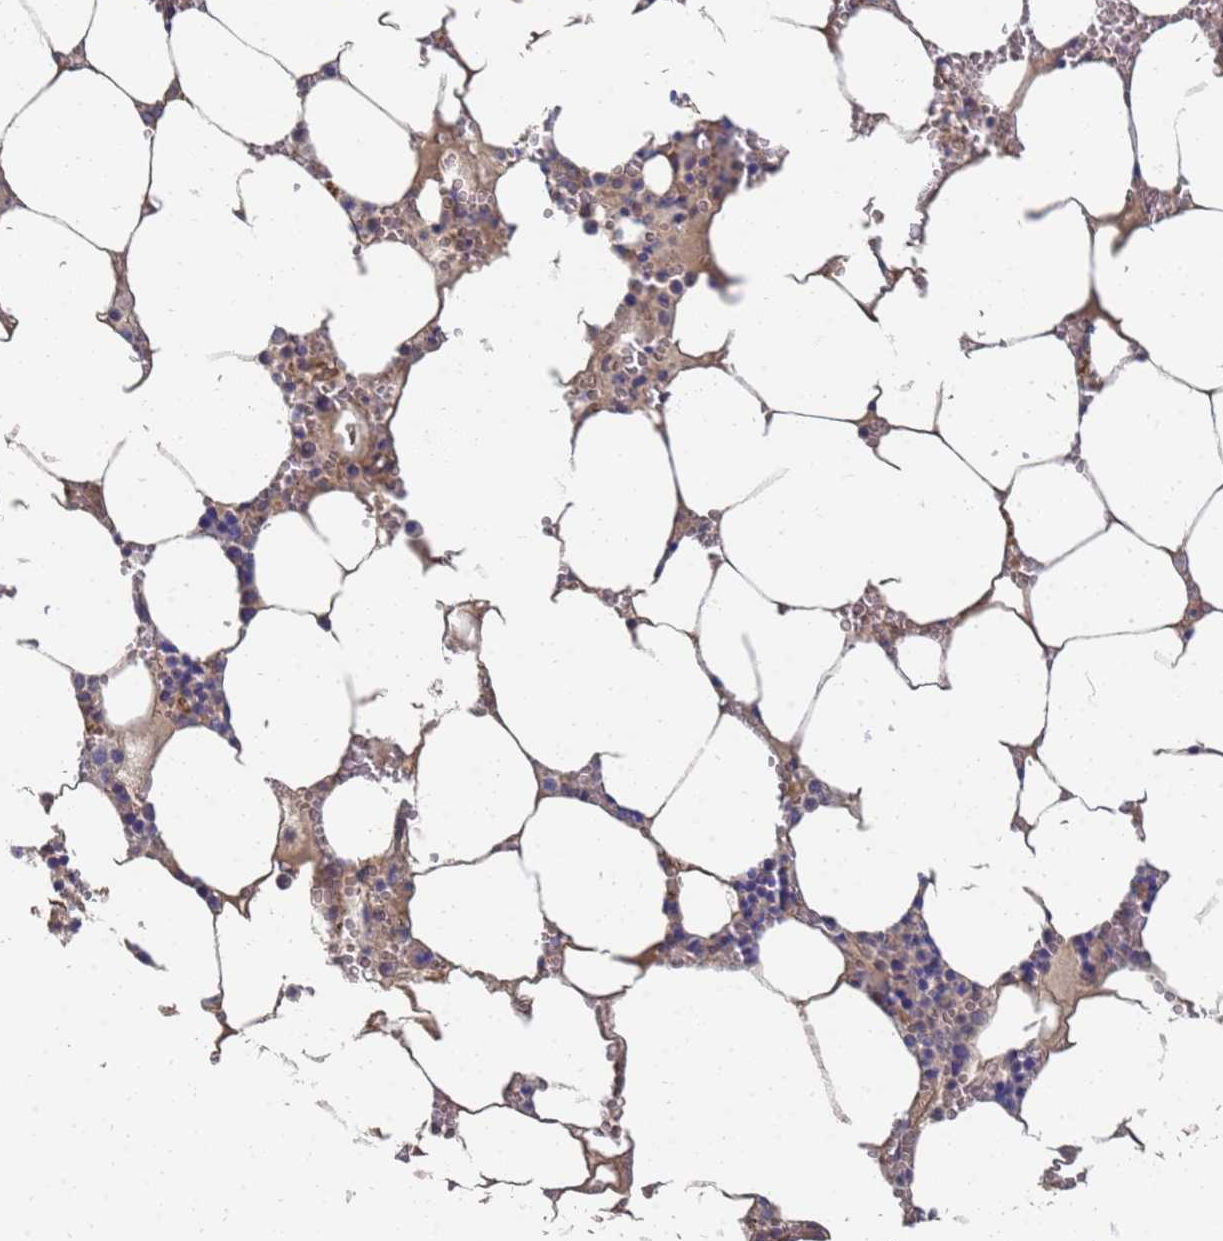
{"staining": {"intensity": "weak", "quantity": "<25%", "location": "cytoplasmic/membranous"}, "tissue": "bone marrow", "cell_type": "Hematopoietic cells", "image_type": "normal", "snomed": [{"axis": "morphology", "description": "Normal tissue, NOS"}, {"axis": "topography", "description": "Bone marrow"}], "caption": "This is an immunohistochemistry (IHC) histopathology image of normal bone marrow. There is no staining in hematopoietic cells.", "gene": "LBX2", "patient": {"sex": "male", "age": 70}}